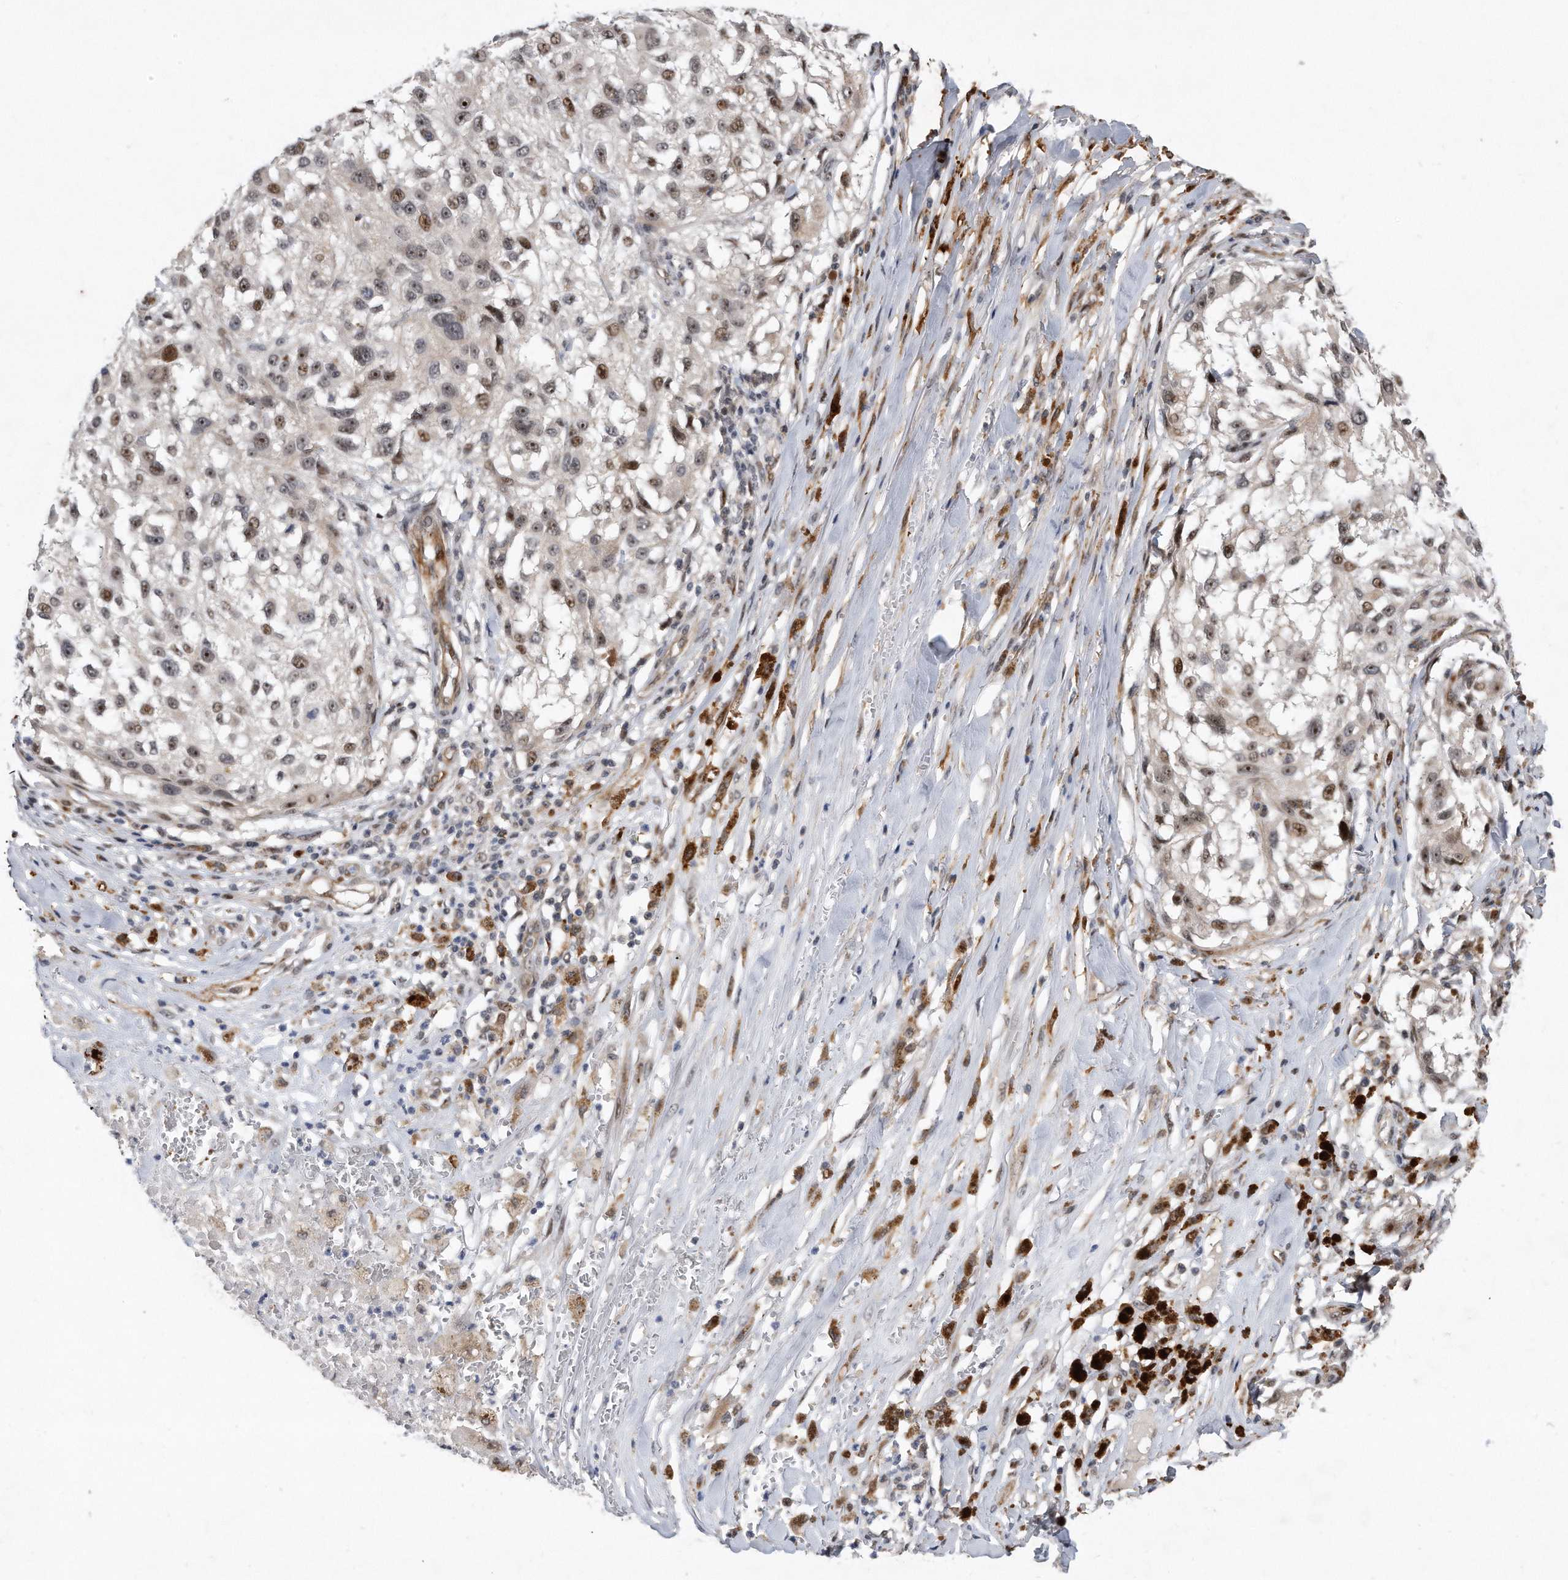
{"staining": {"intensity": "moderate", "quantity": "25%-75%", "location": "nuclear"}, "tissue": "melanoma", "cell_type": "Tumor cells", "image_type": "cancer", "snomed": [{"axis": "morphology", "description": "Necrosis, NOS"}, {"axis": "morphology", "description": "Malignant melanoma, NOS"}, {"axis": "topography", "description": "Skin"}], "caption": "Immunohistochemical staining of melanoma demonstrates medium levels of moderate nuclear protein staining in approximately 25%-75% of tumor cells.", "gene": "PGBD2", "patient": {"sex": "female", "age": 87}}